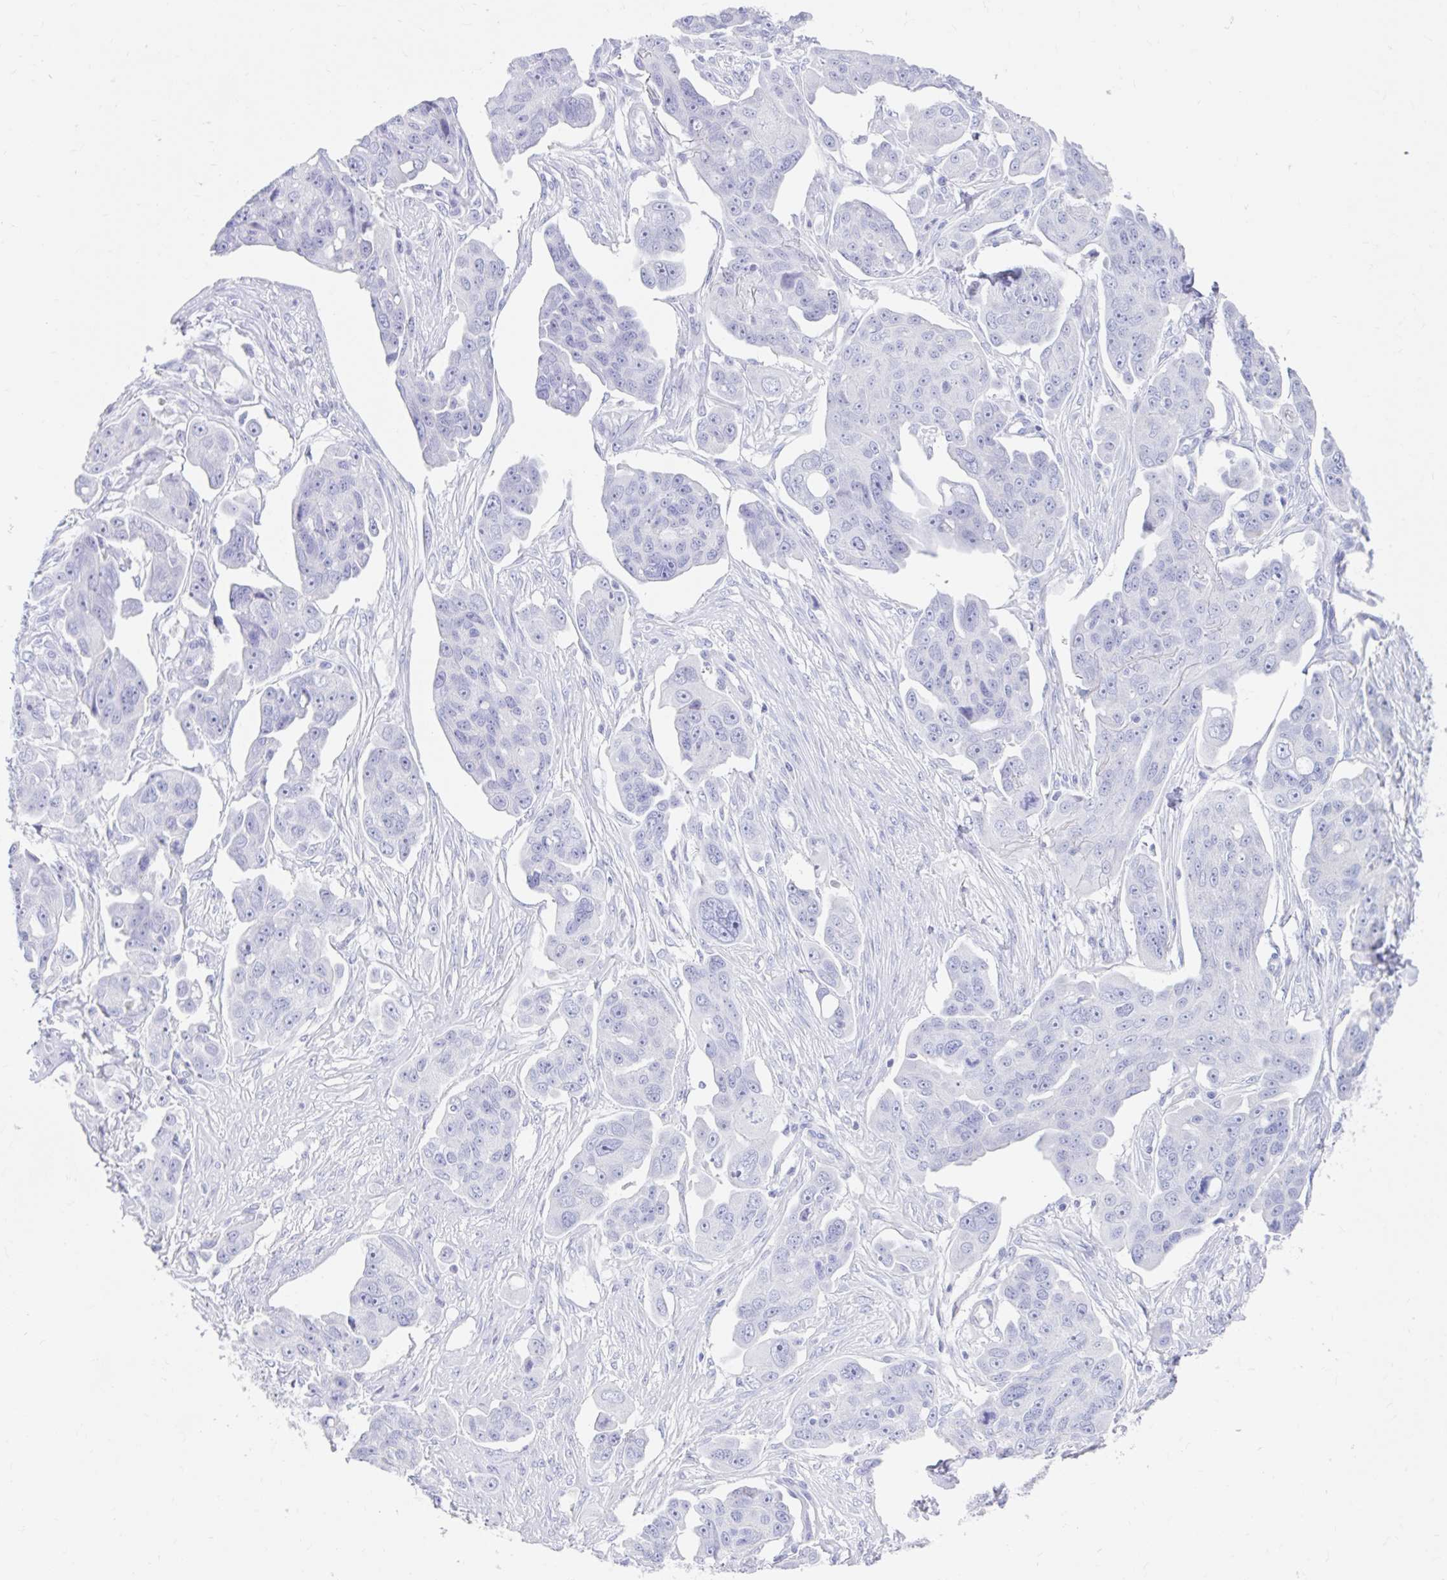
{"staining": {"intensity": "negative", "quantity": "none", "location": "none"}, "tissue": "ovarian cancer", "cell_type": "Tumor cells", "image_type": "cancer", "snomed": [{"axis": "morphology", "description": "Carcinoma, endometroid"}, {"axis": "topography", "description": "Ovary"}], "caption": "Tumor cells are negative for protein expression in human endometroid carcinoma (ovarian).", "gene": "DPEP3", "patient": {"sex": "female", "age": 70}}